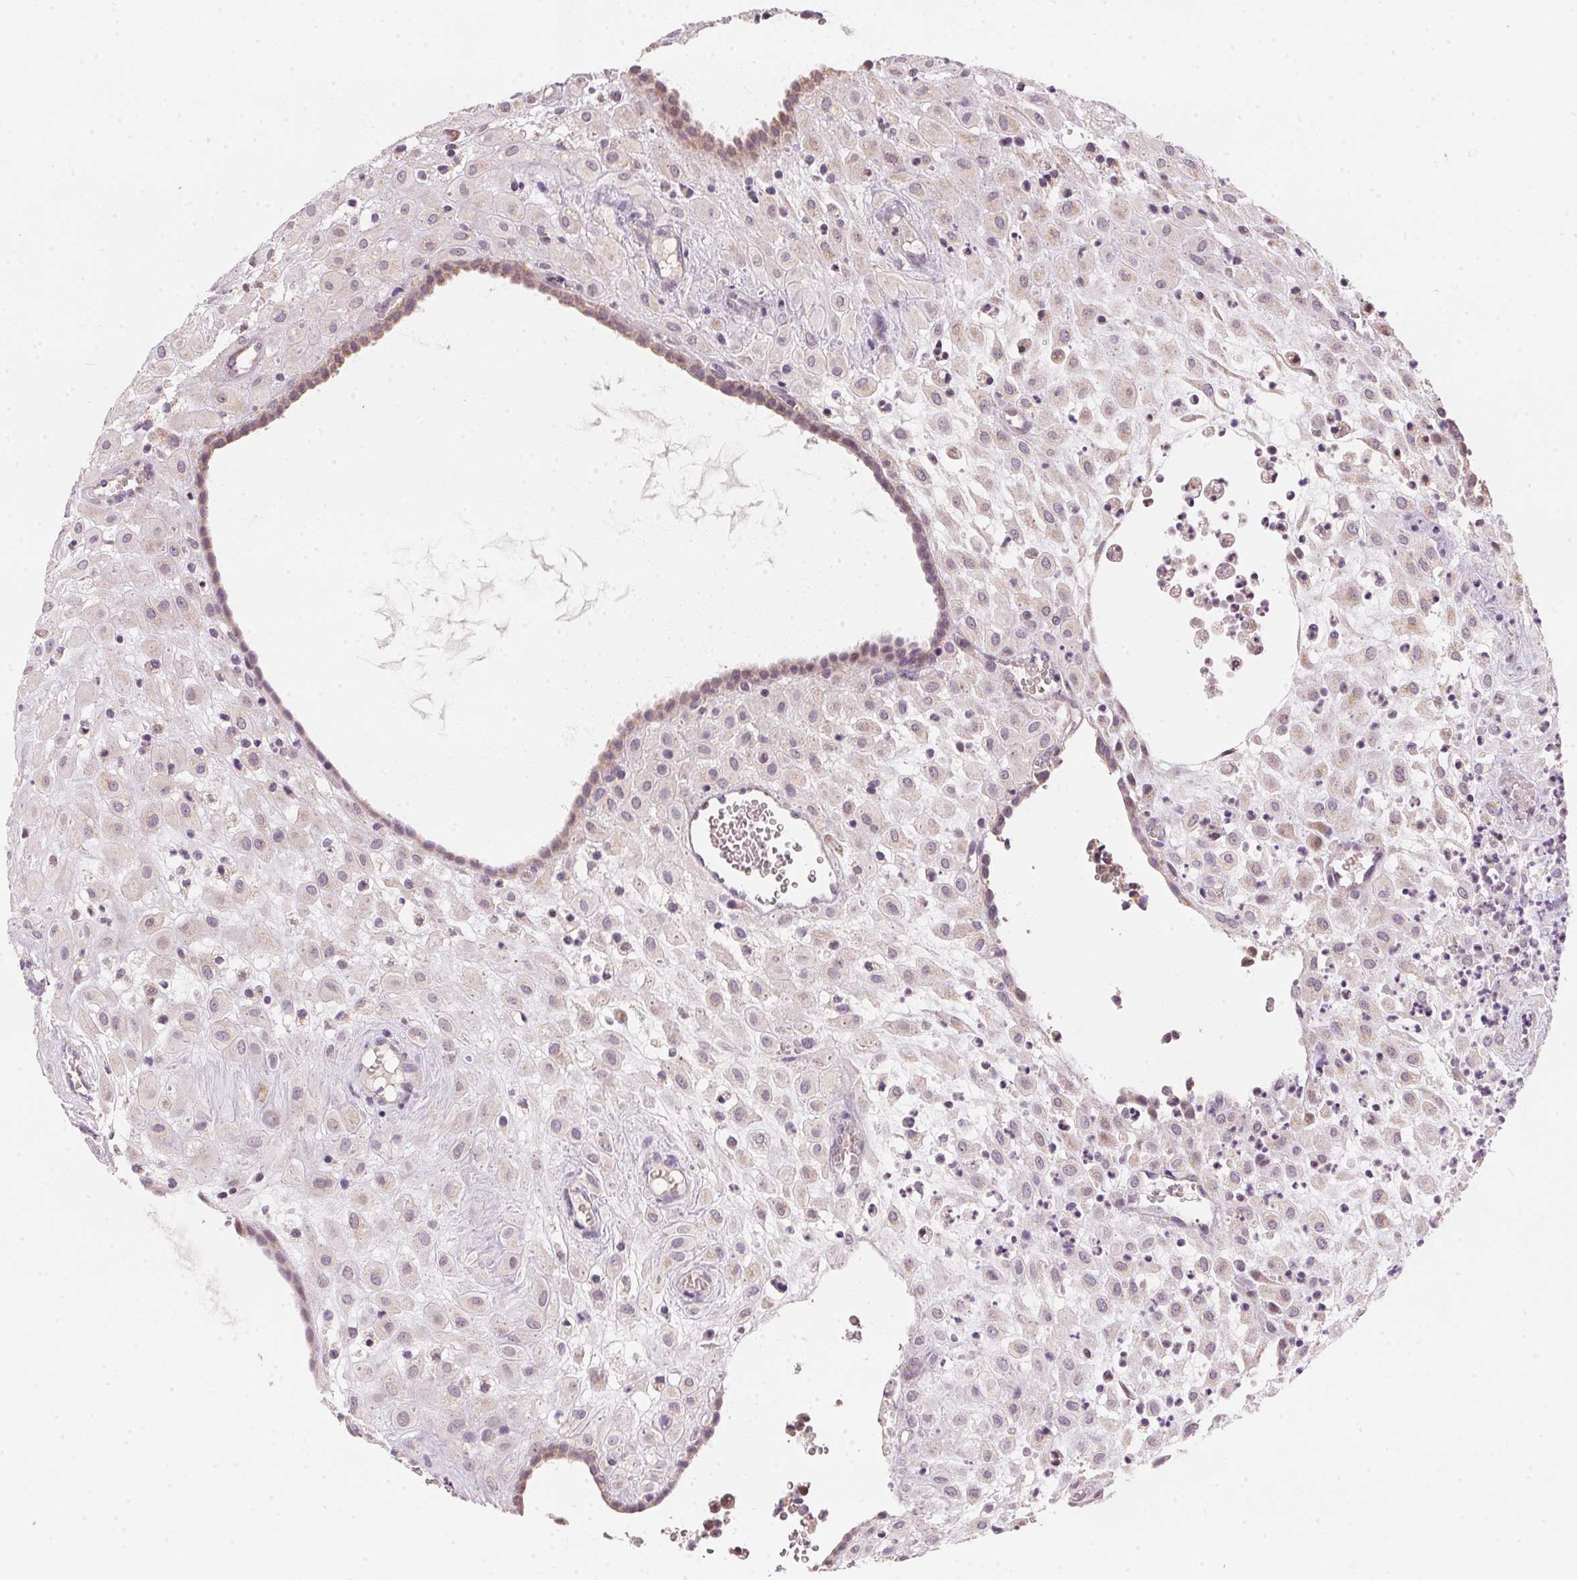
{"staining": {"intensity": "negative", "quantity": "none", "location": "none"}, "tissue": "placenta", "cell_type": "Decidual cells", "image_type": "normal", "snomed": [{"axis": "morphology", "description": "Normal tissue, NOS"}, {"axis": "topography", "description": "Placenta"}], "caption": "Immunohistochemistry photomicrograph of unremarkable placenta: human placenta stained with DAB (3,3'-diaminobenzidine) exhibits no significant protein positivity in decidual cells.", "gene": "COQ7", "patient": {"sex": "female", "age": 24}}